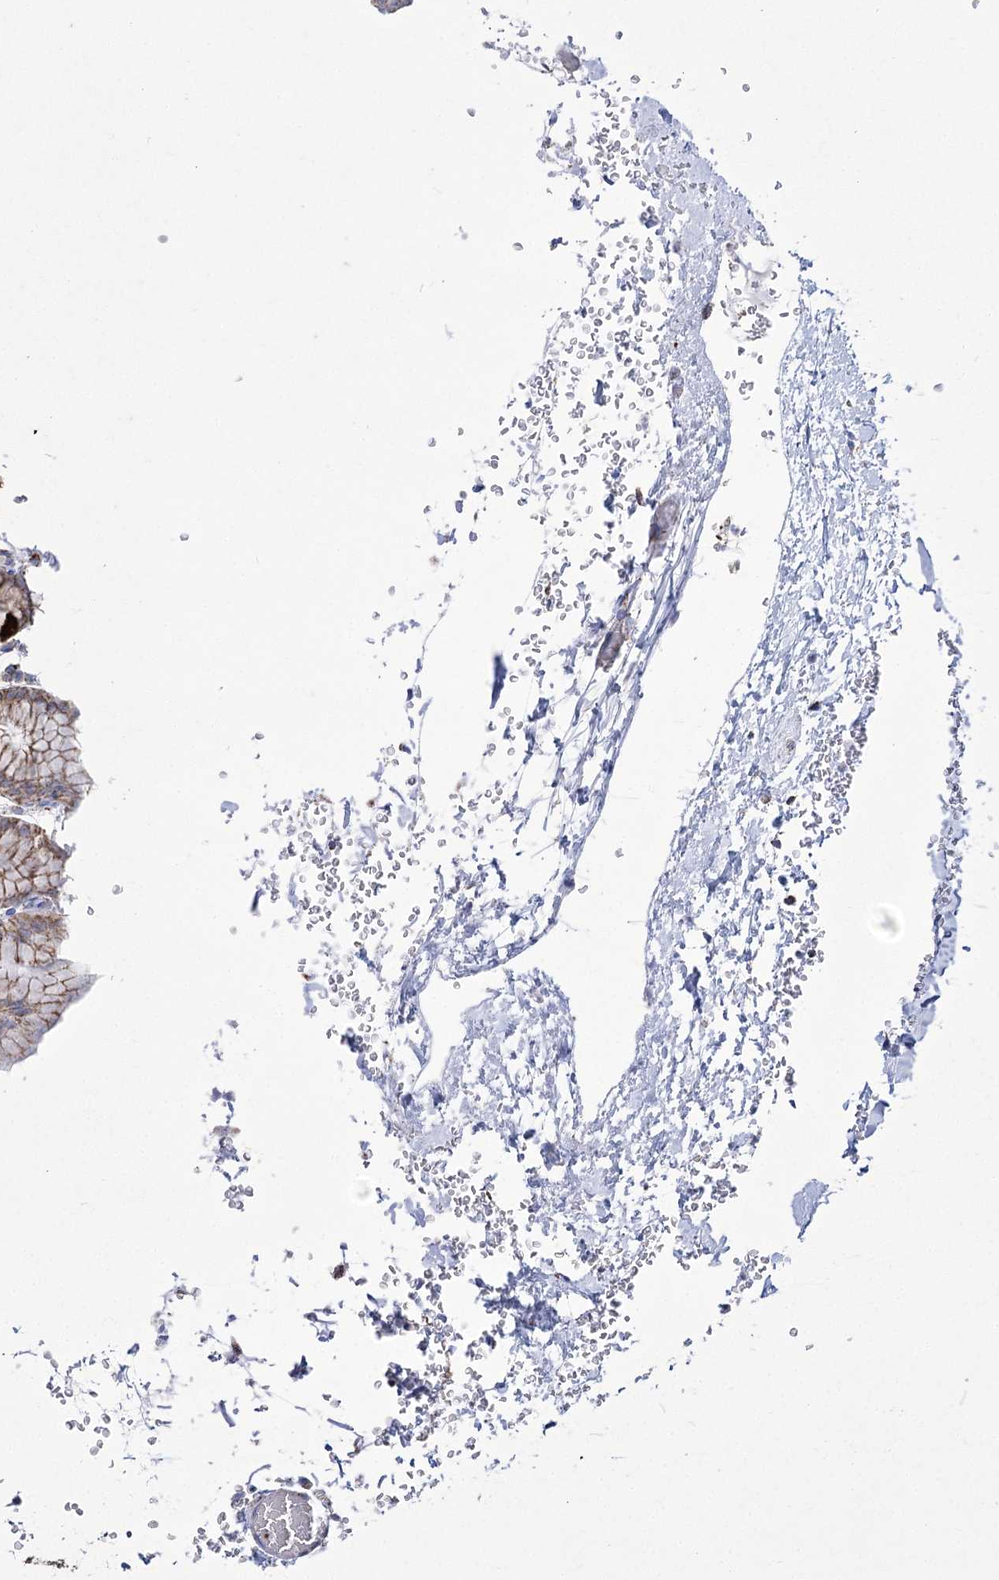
{"staining": {"intensity": "strong", "quantity": ">75%", "location": "cytoplasmic/membranous"}, "tissue": "stomach", "cell_type": "Glandular cells", "image_type": "normal", "snomed": [{"axis": "morphology", "description": "Normal tissue, NOS"}, {"axis": "topography", "description": "Stomach"}], "caption": "Stomach stained with DAB (3,3'-diaminobenzidine) immunohistochemistry demonstrates high levels of strong cytoplasmic/membranous expression in approximately >75% of glandular cells.", "gene": "PDHB", "patient": {"sex": "male", "age": 42}}